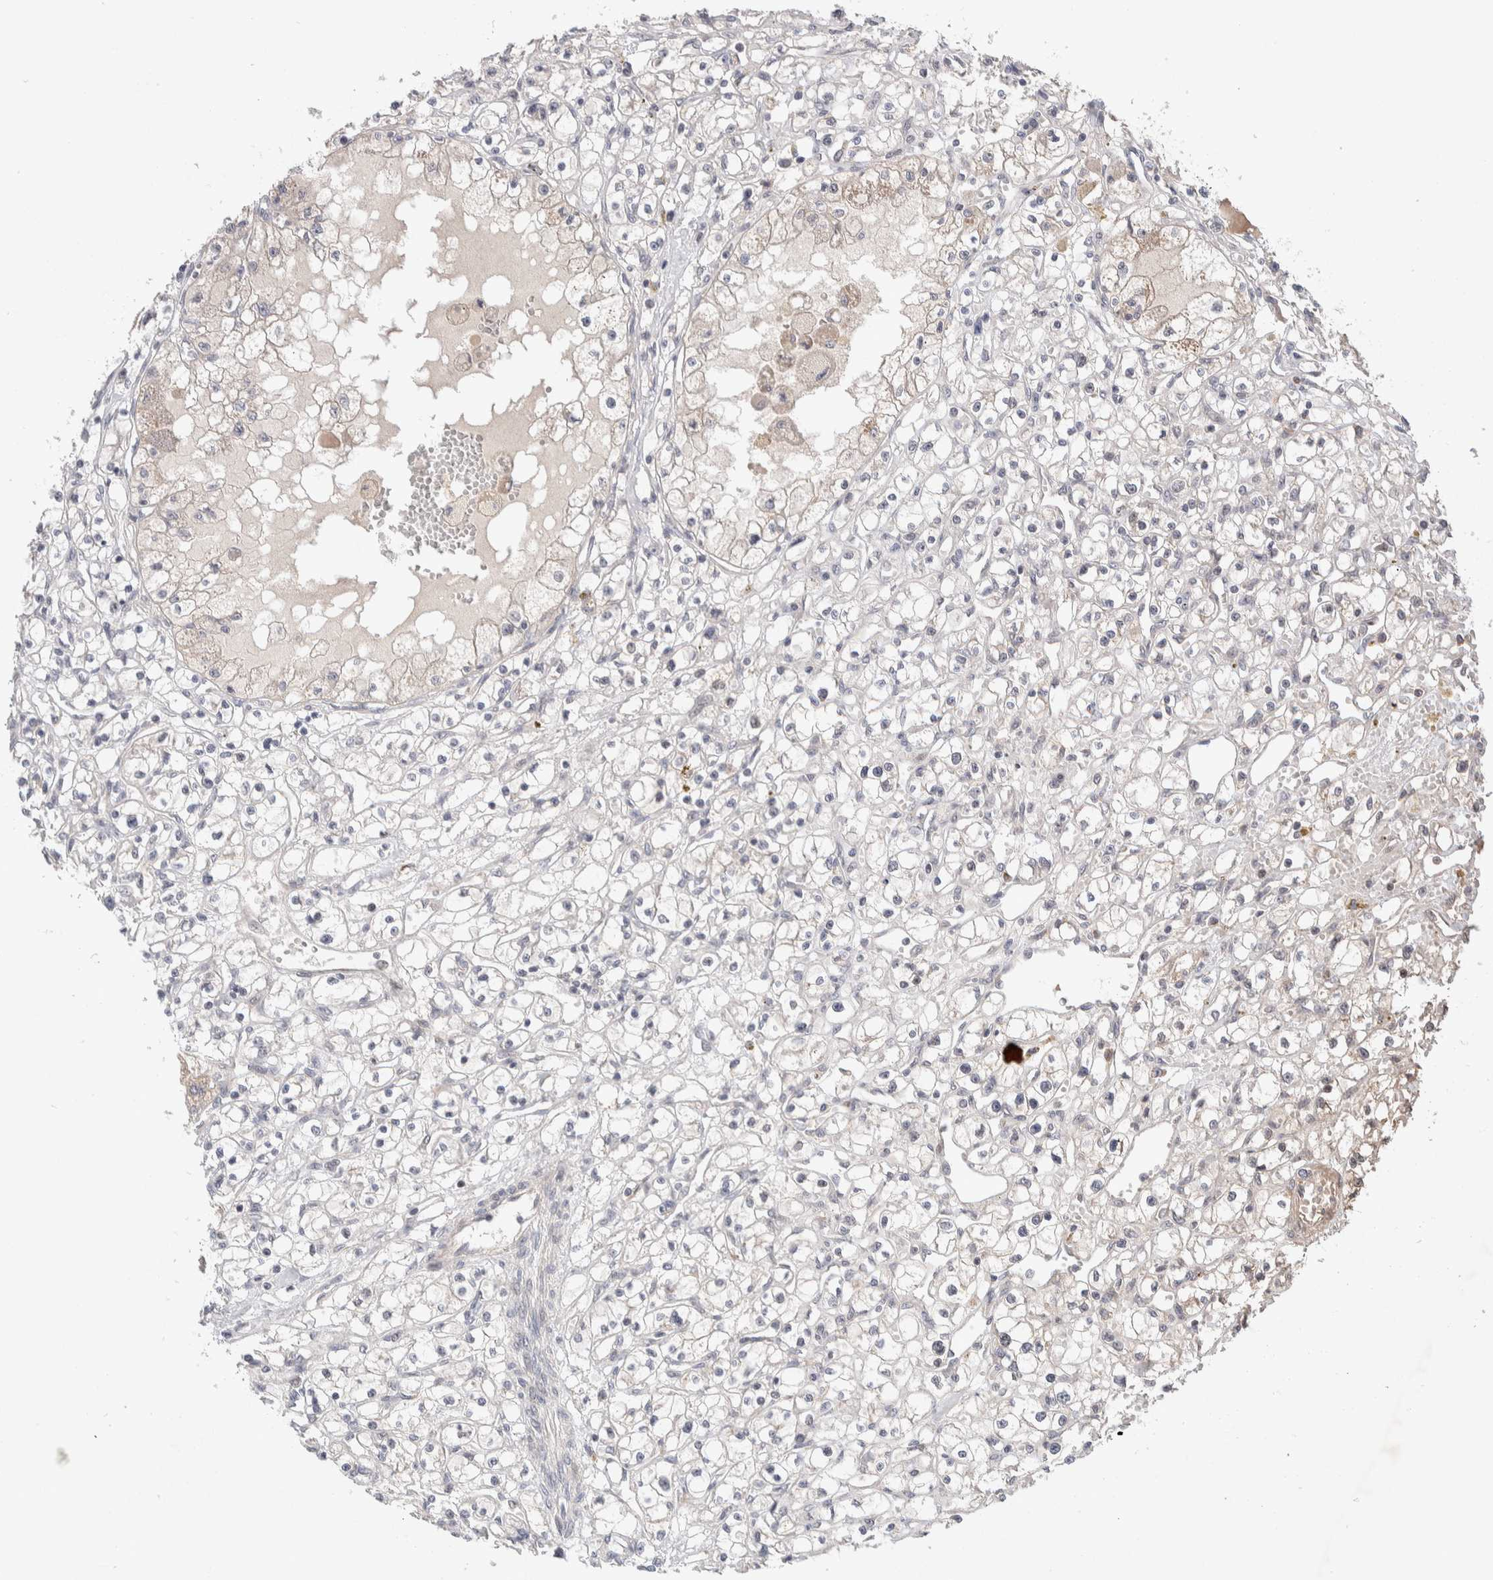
{"staining": {"intensity": "negative", "quantity": "none", "location": "none"}, "tissue": "renal cancer", "cell_type": "Tumor cells", "image_type": "cancer", "snomed": [{"axis": "morphology", "description": "Adenocarcinoma, NOS"}, {"axis": "topography", "description": "Kidney"}], "caption": "Human renal cancer (adenocarcinoma) stained for a protein using immunohistochemistry shows no staining in tumor cells.", "gene": "PRDM15", "patient": {"sex": "male", "age": 56}}